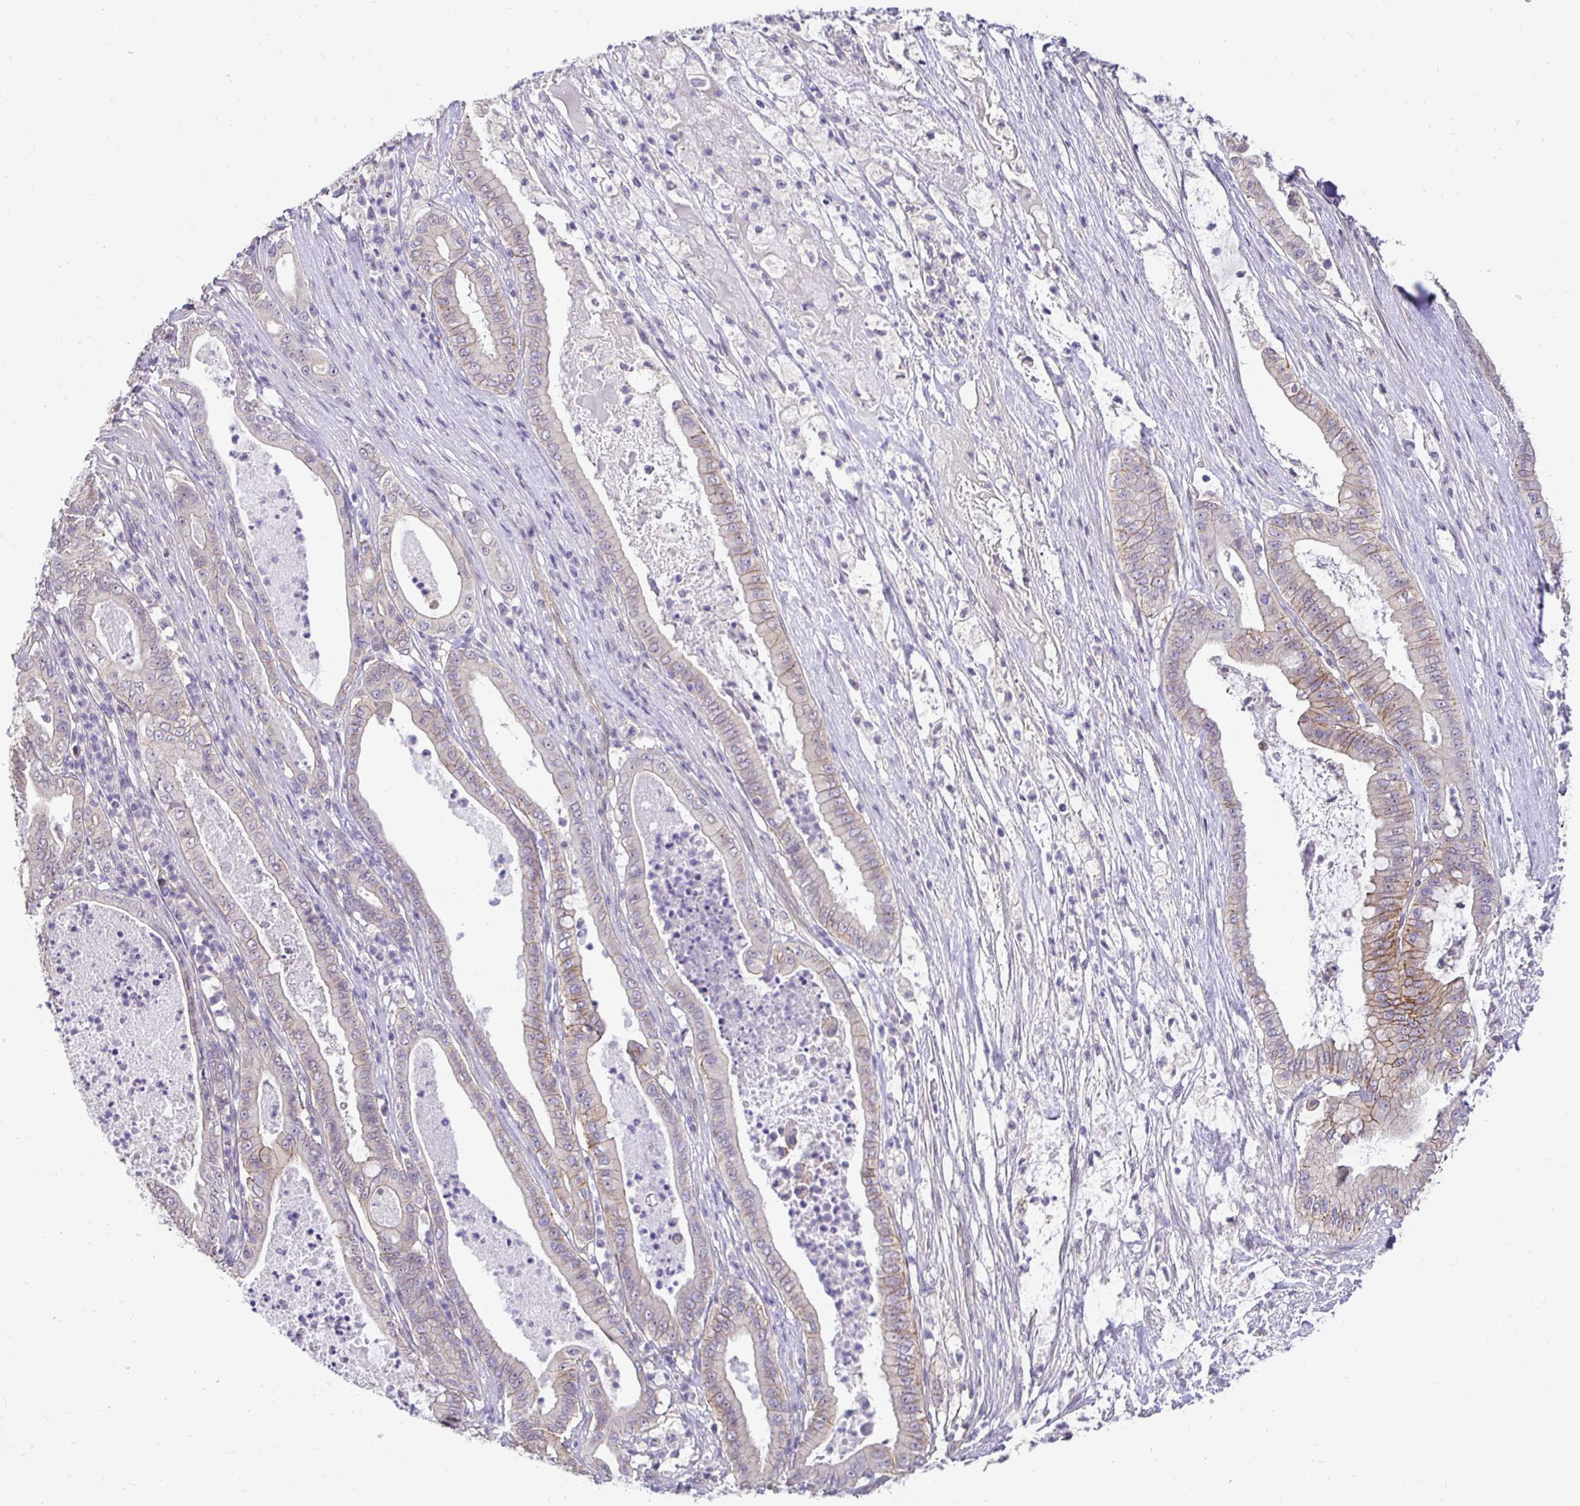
{"staining": {"intensity": "moderate", "quantity": "25%-75%", "location": "cytoplasmic/membranous"}, "tissue": "pancreatic cancer", "cell_type": "Tumor cells", "image_type": "cancer", "snomed": [{"axis": "morphology", "description": "Adenocarcinoma, NOS"}, {"axis": "topography", "description": "Pancreas"}], "caption": "A photomicrograph showing moderate cytoplasmic/membranous expression in approximately 25%-75% of tumor cells in pancreatic cancer (adenocarcinoma), as visualized by brown immunohistochemical staining.", "gene": "SLC9A1", "patient": {"sex": "male", "age": 71}}